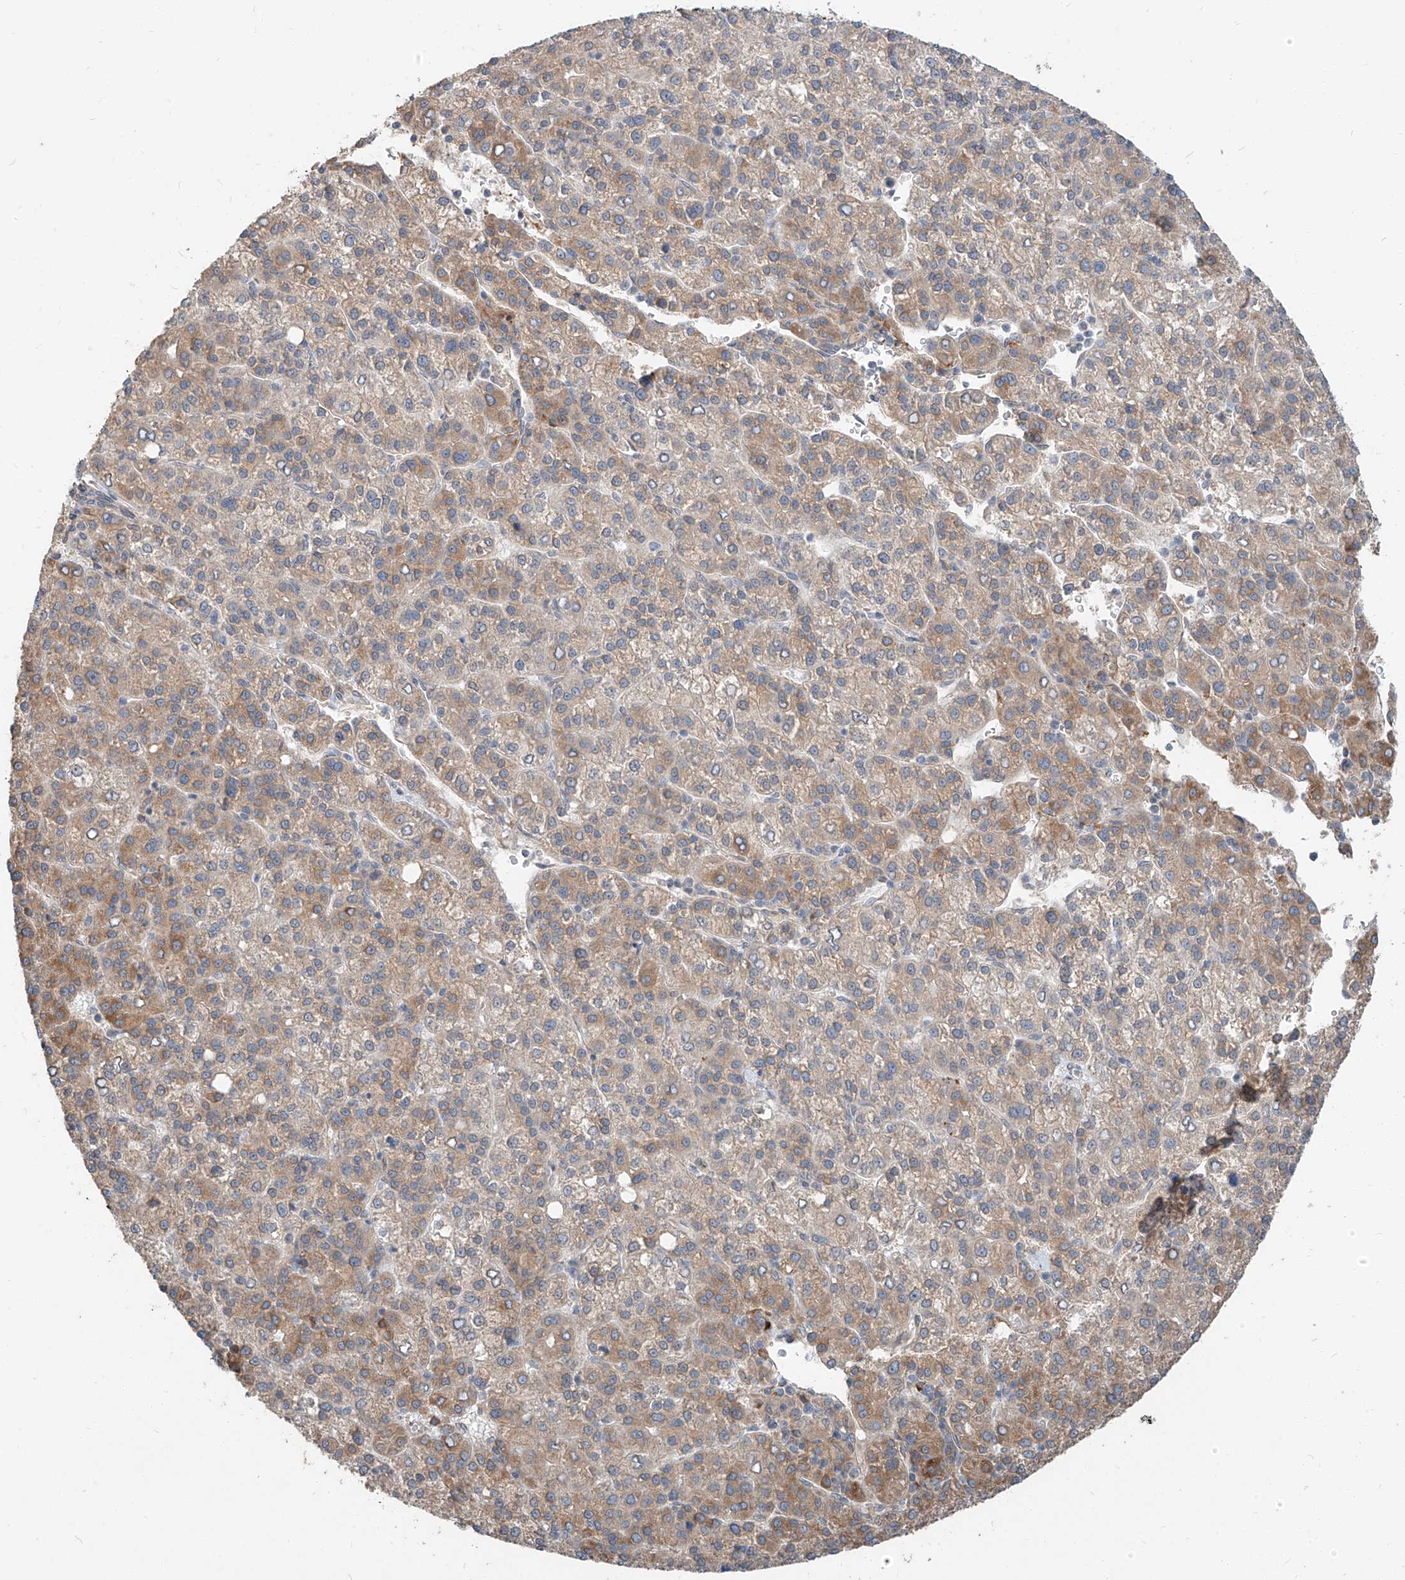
{"staining": {"intensity": "moderate", "quantity": "<25%", "location": "cytoplasmic/membranous"}, "tissue": "liver cancer", "cell_type": "Tumor cells", "image_type": "cancer", "snomed": [{"axis": "morphology", "description": "Carcinoma, Hepatocellular, NOS"}, {"axis": "topography", "description": "Liver"}], "caption": "Liver hepatocellular carcinoma tissue demonstrates moderate cytoplasmic/membranous expression in approximately <25% of tumor cells, visualized by immunohistochemistry. Nuclei are stained in blue.", "gene": "STX19", "patient": {"sex": "female", "age": 58}}